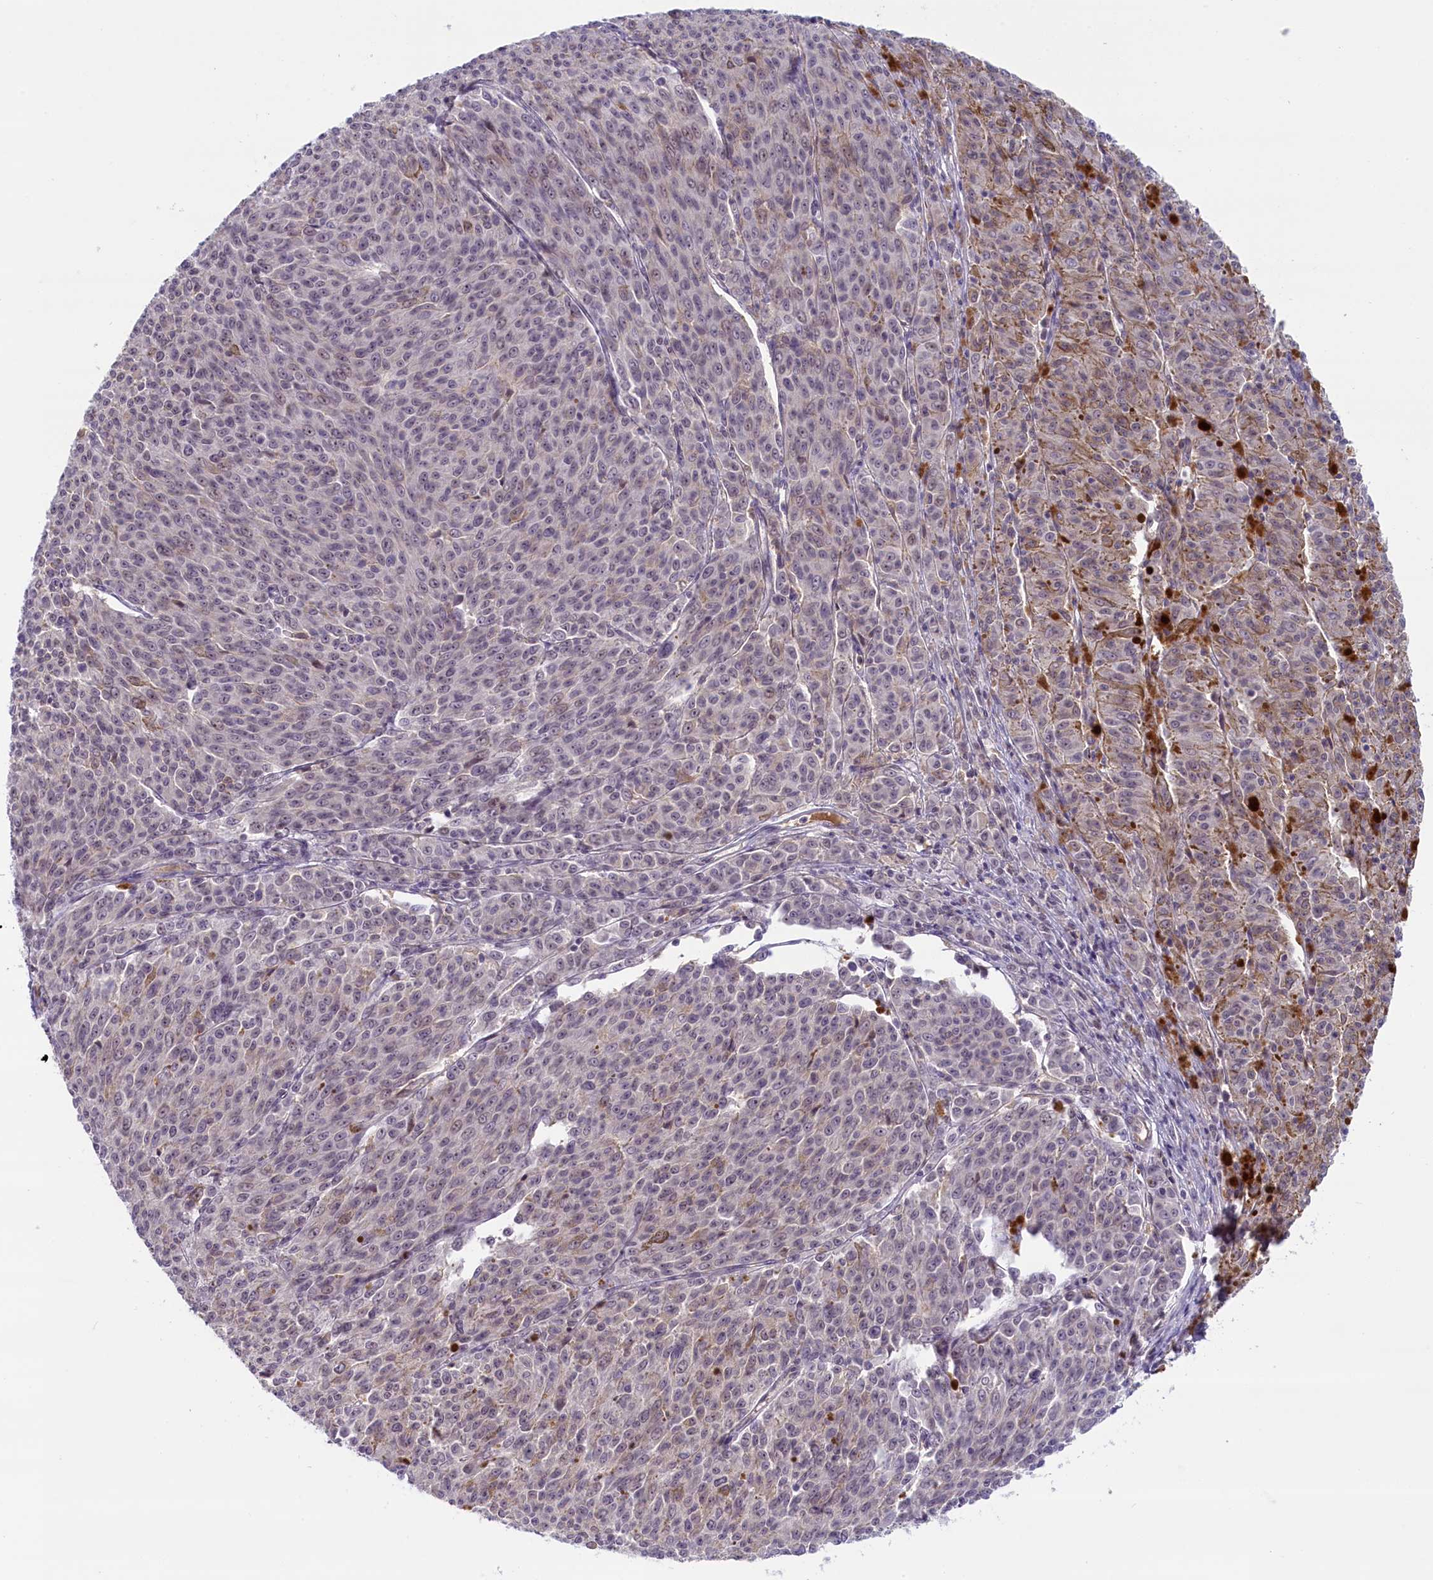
{"staining": {"intensity": "weak", "quantity": "25%-75%", "location": "cytoplasmic/membranous,nuclear"}, "tissue": "melanoma", "cell_type": "Tumor cells", "image_type": "cancer", "snomed": [{"axis": "morphology", "description": "Malignant melanoma, NOS"}, {"axis": "topography", "description": "Skin"}], "caption": "IHC of melanoma shows low levels of weak cytoplasmic/membranous and nuclear staining in approximately 25%-75% of tumor cells. (Stains: DAB (3,3'-diaminobenzidine) in brown, nuclei in blue, Microscopy: brightfield microscopy at high magnification).", "gene": "CRAMP1", "patient": {"sex": "female", "age": 52}}